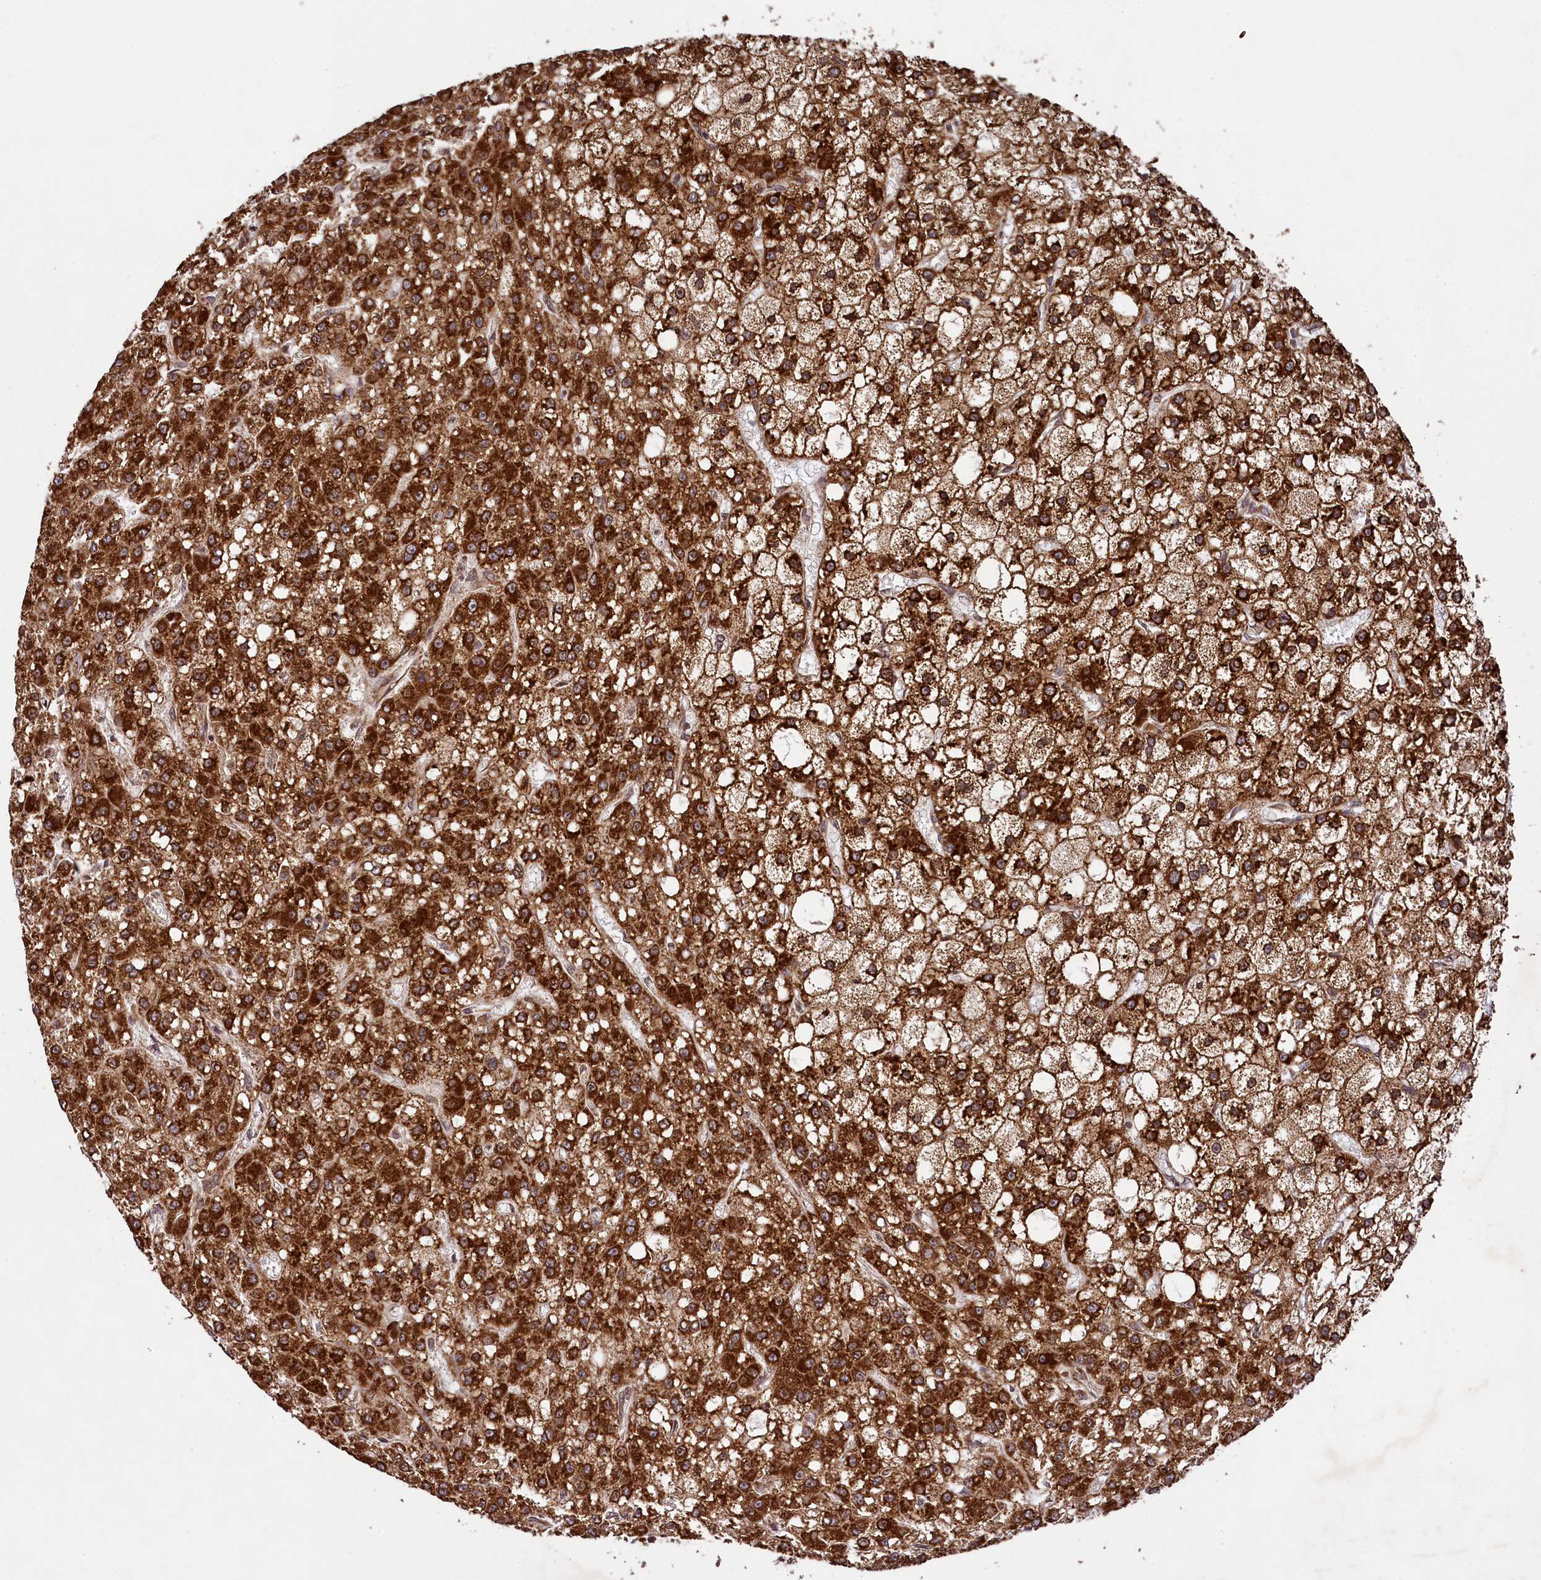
{"staining": {"intensity": "strong", "quantity": ">75%", "location": "cytoplasmic/membranous"}, "tissue": "liver cancer", "cell_type": "Tumor cells", "image_type": "cancer", "snomed": [{"axis": "morphology", "description": "Carcinoma, Hepatocellular, NOS"}, {"axis": "topography", "description": "Liver"}], "caption": "Liver cancer (hepatocellular carcinoma) tissue reveals strong cytoplasmic/membranous staining in approximately >75% of tumor cells (DAB IHC, brown staining for protein, blue staining for nuclei).", "gene": "LARP4", "patient": {"sex": "male", "age": 67}}